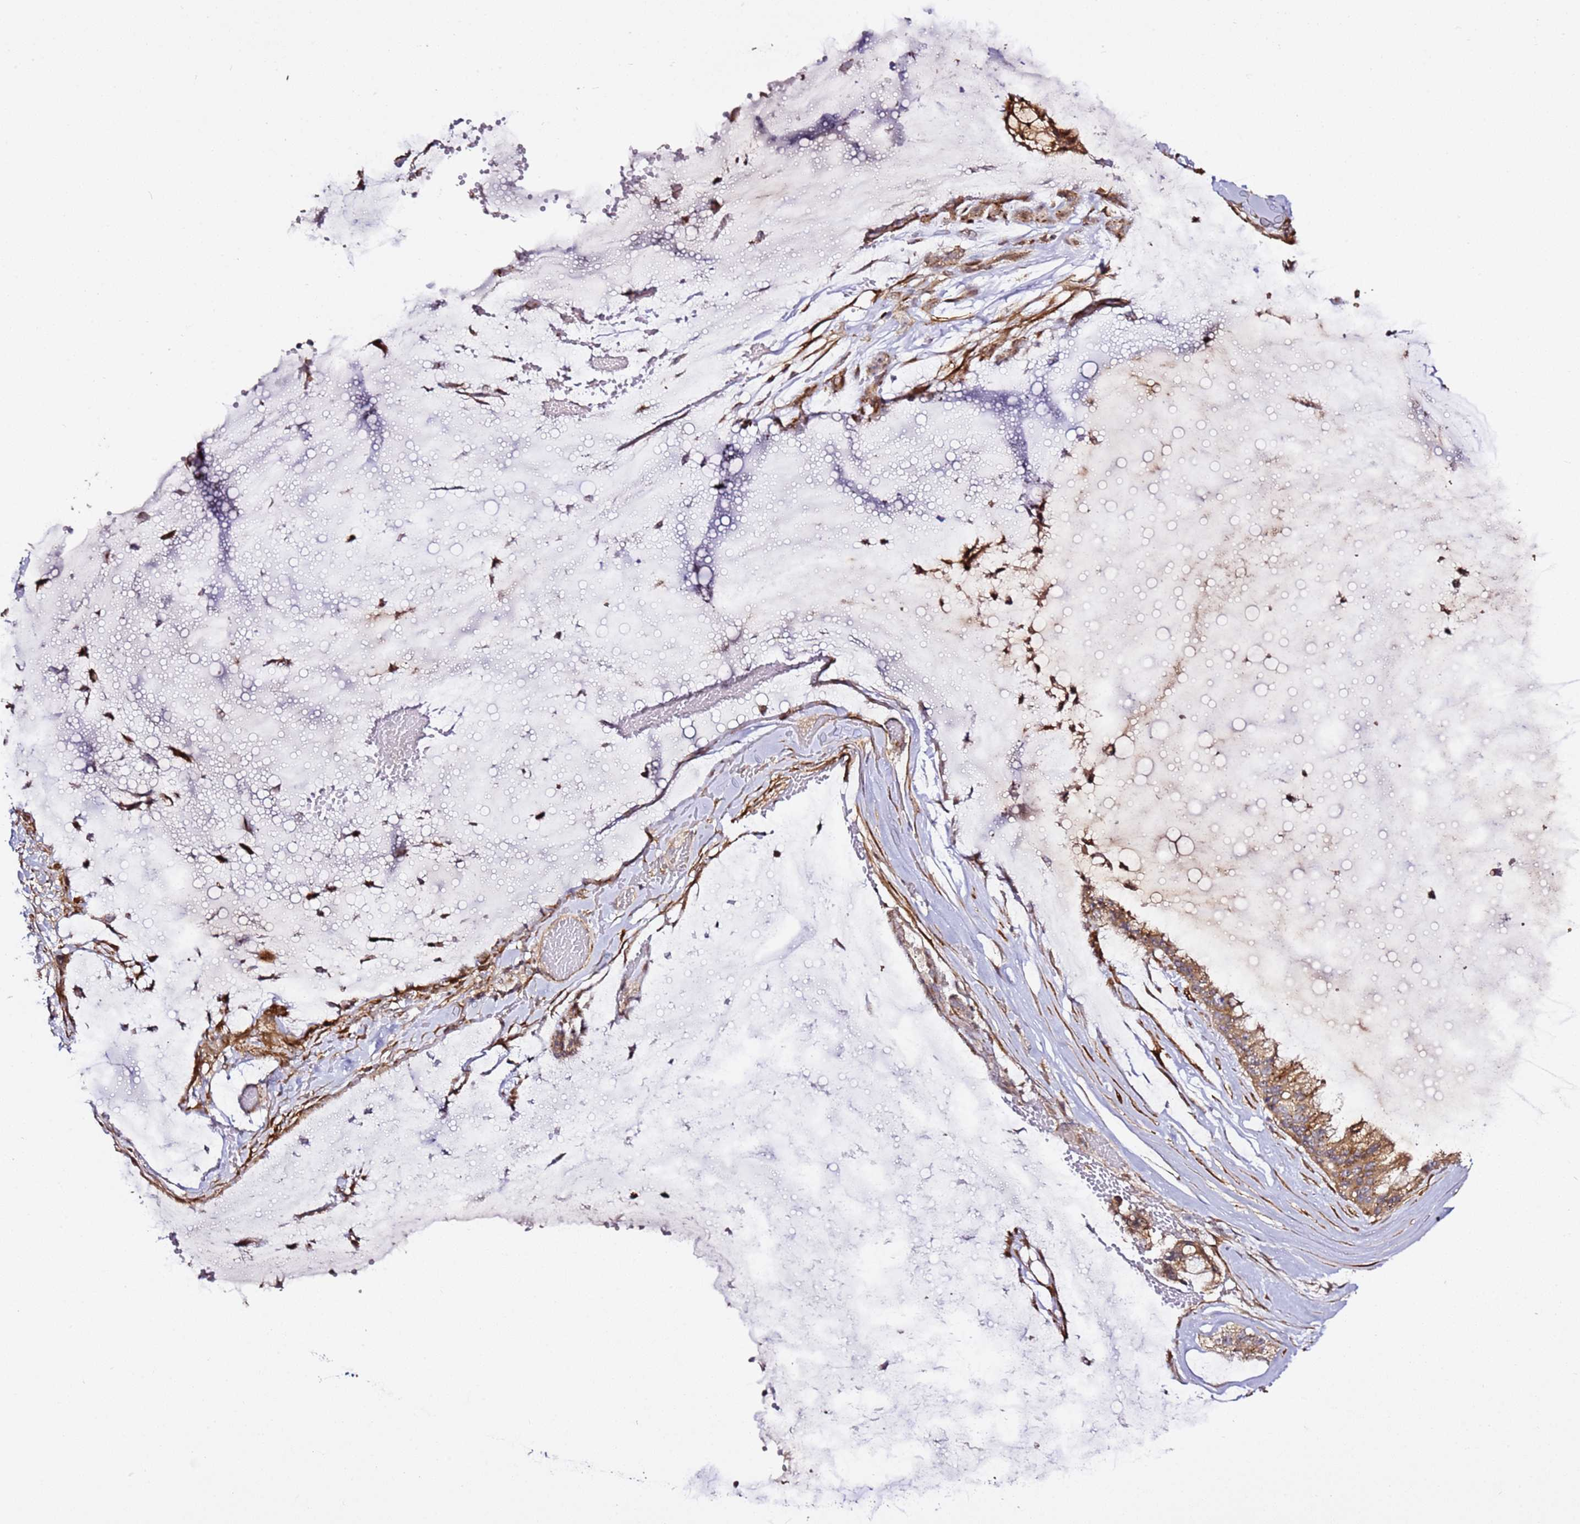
{"staining": {"intensity": "moderate", "quantity": ">75%", "location": "cytoplasmic/membranous"}, "tissue": "ovarian cancer", "cell_type": "Tumor cells", "image_type": "cancer", "snomed": [{"axis": "morphology", "description": "Cystadenocarcinoma, mucinous, NOS"}, {"axis": "topography", "description": "Ovary"}], "caption": "DAB (3,3'-diaminobenzidine) immunohistochemical staining of mucinous cystadenocarcinoma (ovarian) exhibits moderate cytoplasmic/membranous protein staining in about >75% of tumor cells.", "gene": "PVRIG", "patient": {"sex": "female", "age": 39}}